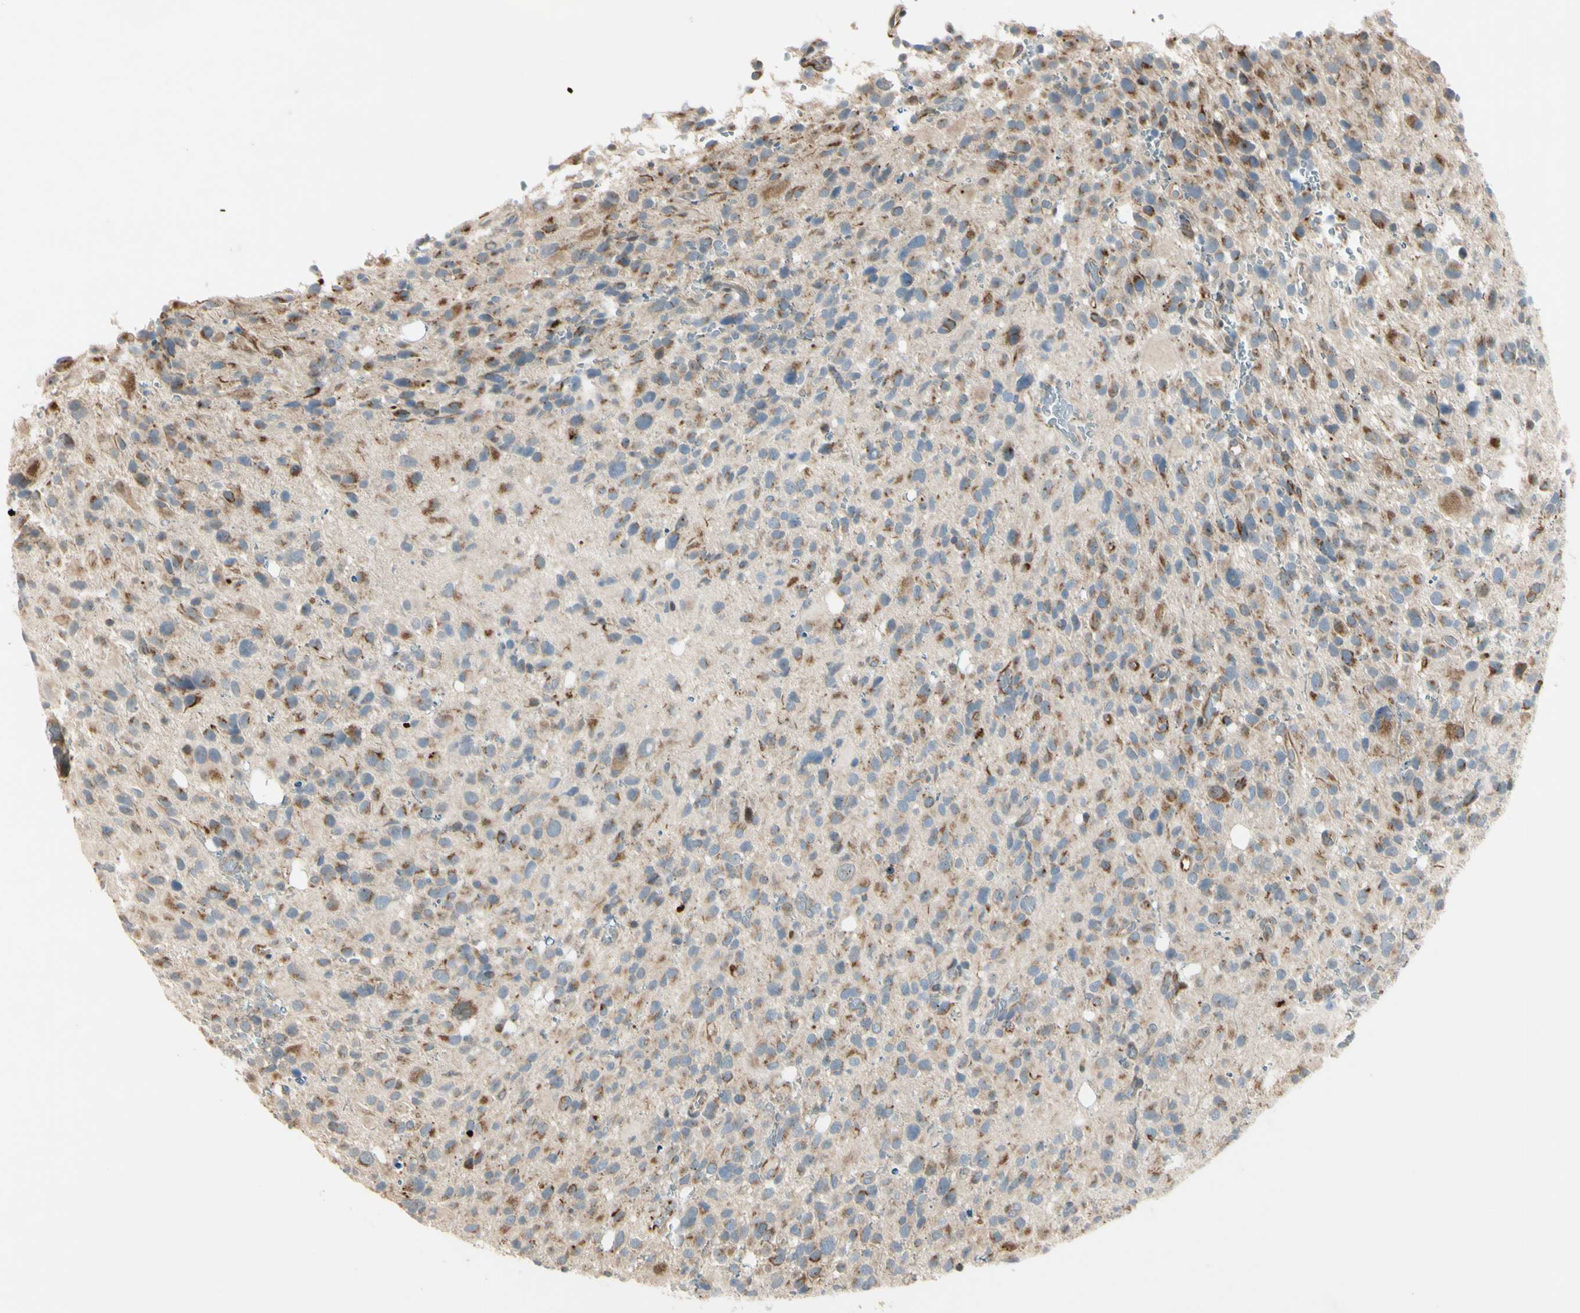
{"staining": {"intensity": "moderate", "quantity": "<25%", "location": "cytoplasmic/membranous"}, "tissue": "glioma", "cell_type": "Tumor cells", "image_type": "cancer", "snomed": [{"axis": "morphology", "description": "Glioma, malignant, High grade"}, {"axis": "topography", "description": "Brain"}], "caption": "Protein staining of glioma tissue reveals moderate cytoplasmic/membranous staining in approximately <25% of tumor cells.", "gene": "NDFIP1", "patient": {"sex": "male", "age": 48}}